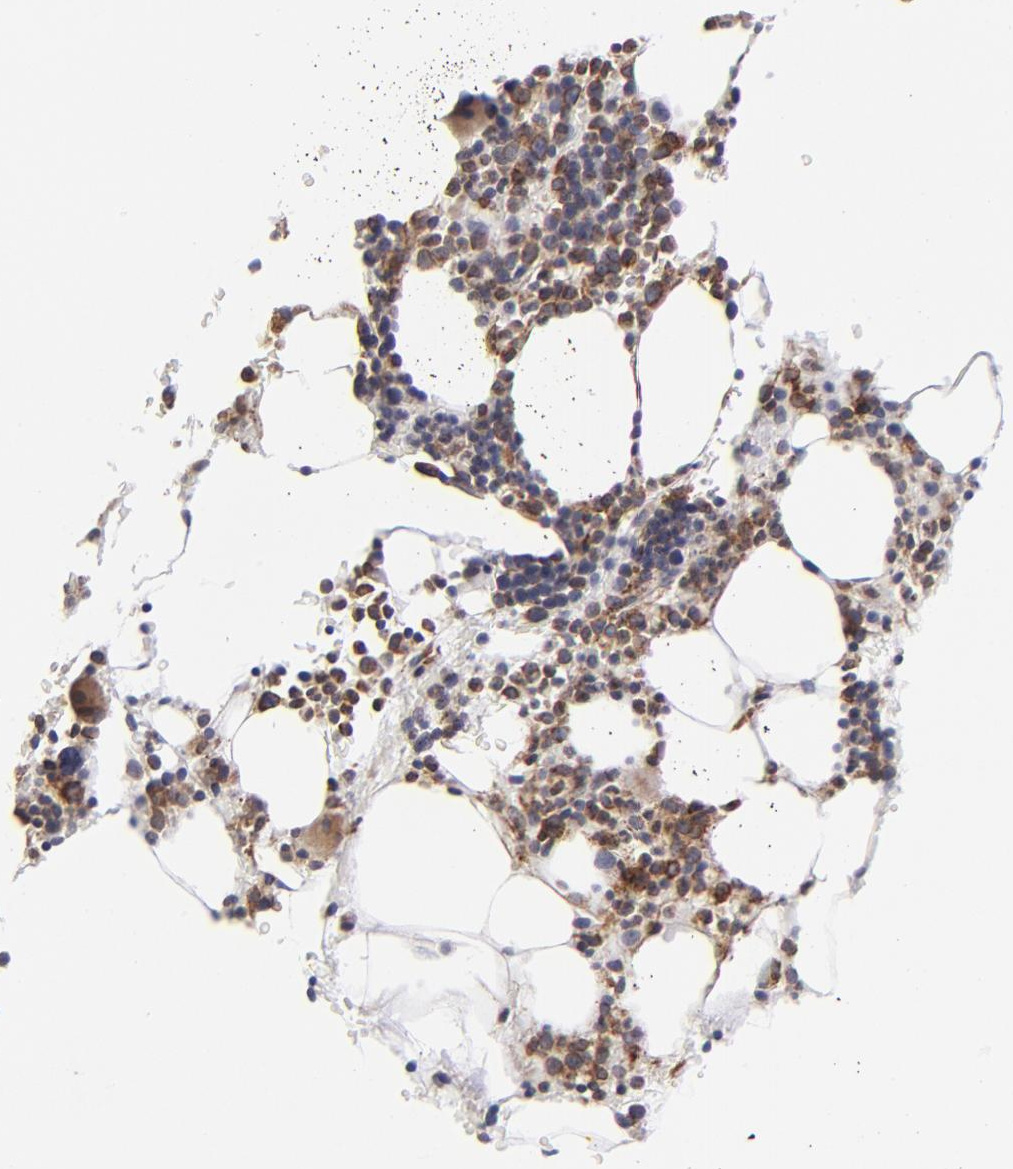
{"staining": {"intensity": "moderate", "quantity": "25%-75%", "location": "cytoplasmic/membranous"}, "tissue": "bone marrow", "cell_type": "Hematopoietic cells", "image_type": "normal", "snomed": [{"axis": "morphology", "description": "Normal tissue, NOS"}, {"axis": "topography", "description": "Bone marrow"}], "caption": "A medium amount of moderate cytoplasmic/membranous positivity is present in approximately 25%-75% of hematopoietic cells in normal bone marrow. (DAB (3,3'-diaminobenzidine) = brown stain, brightfield microscopy at high magnification).", "gene": "TMX1", "patient": {"sex": "female", "age": 84}}